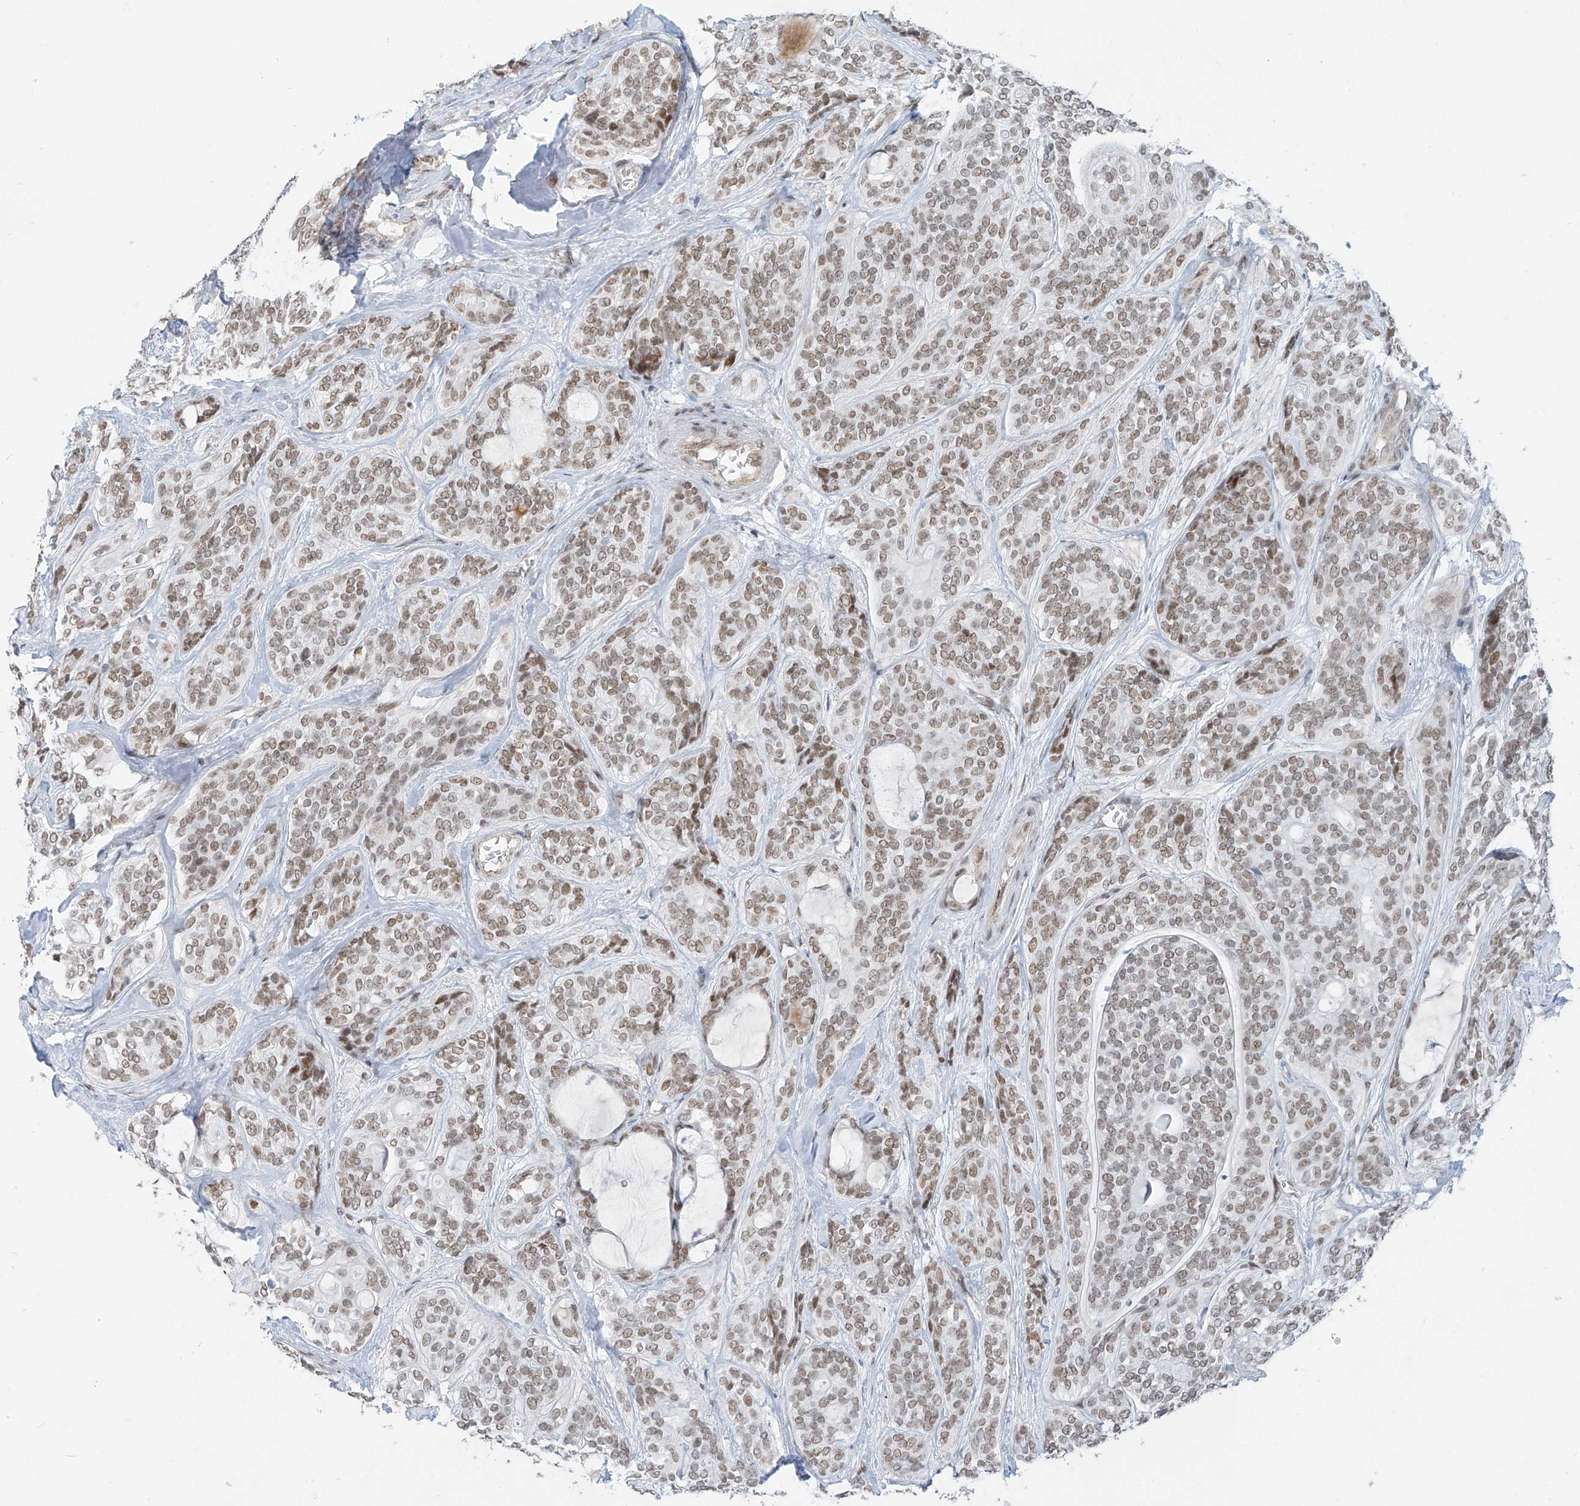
{"staining": {"intensity": "moderate", "quantity": ">75%", "location": "nuclear"}, "tissue": "head and neck cancer", "cell_type": "Tumor cells", "image_type": "cancer", "snomed": [{"axis": "morphology", "description": "Adenocarcinoma, NOS"}, {"axis": "topography", "description": "Head-Neck"}], "caption": "Brown immunohistochemical staining in head and neck cancer (adenocarcinoma) exhibits moderate nuclear expression in approximately >75% of tumor cells.", "gene": "MCM9", "patient": {"sex": "male", "age": 66}}